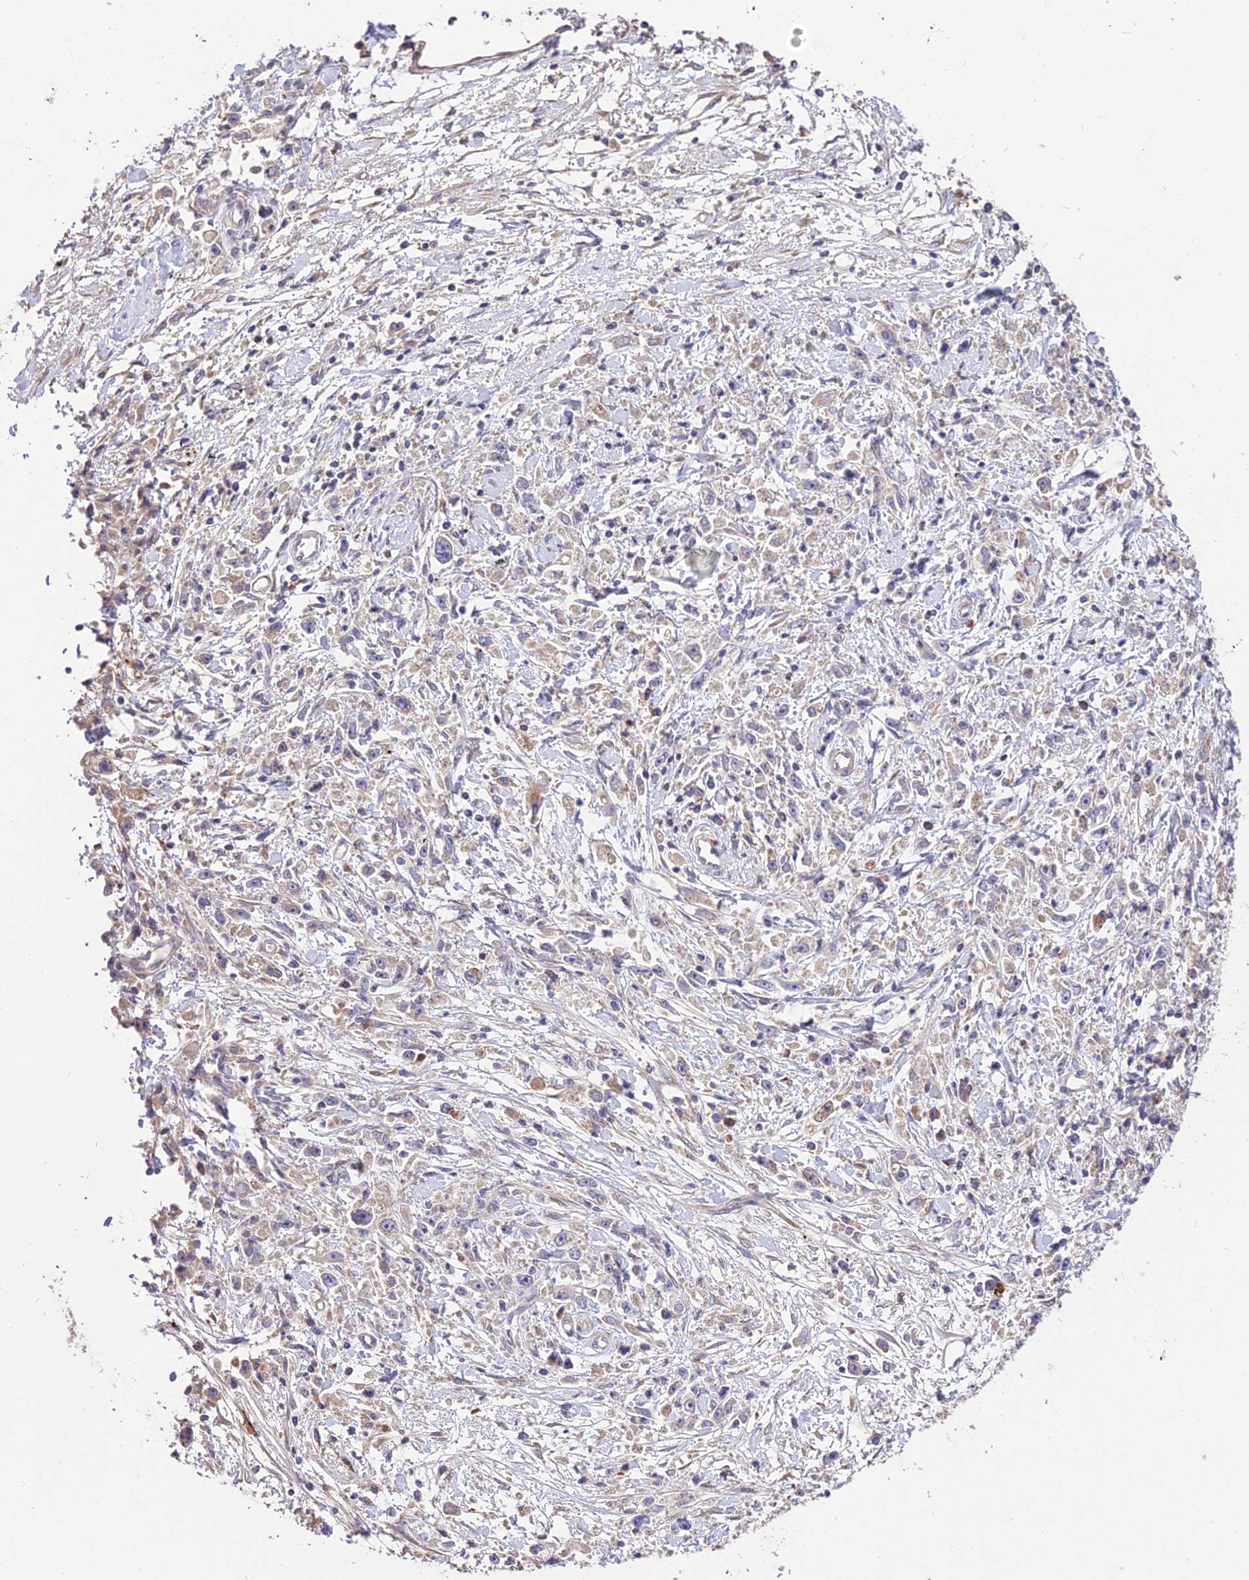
{"staining": {"intensity": "weak", "quantity": "<25%", "location": "cytoplasmic/membranous"}, "tissue": "stomach cancer", "cell_type": "Tumor cells", "image_type": "cancer", "snomed": [{"axis": "morphology", "description": "Adenocarcinoma, NOS"}, {"axis": "topography", "description": "Stomach"}], "caption": "High power microscopy image of an immunohistochemistry image of adenocarcinoma (stomach), revealing no significant staining in tumor cells.", "gene": "ROCK1", "patient": {"sex": "female", "age": 59}}